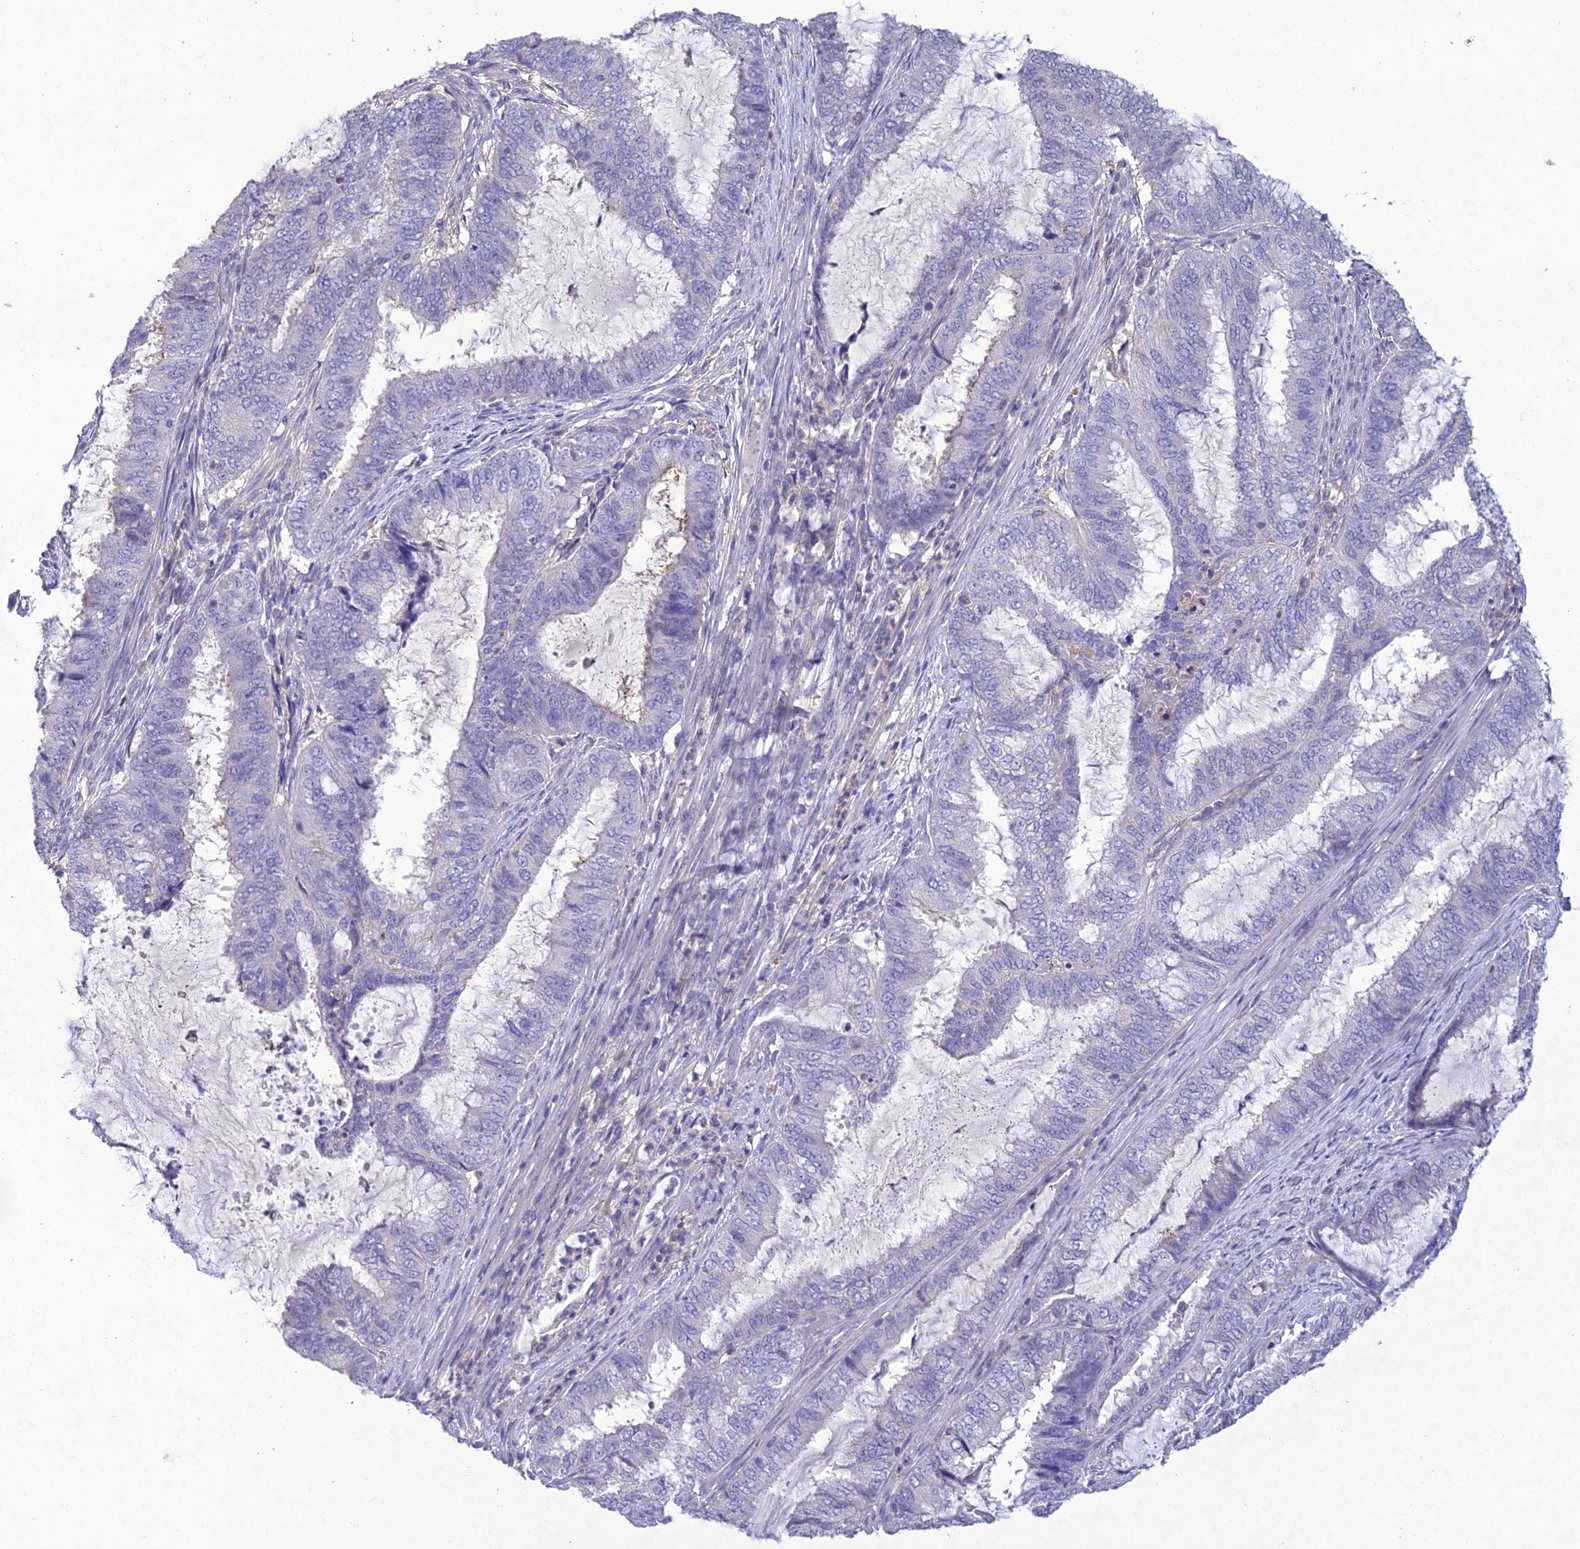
{"staining": {"intensity": "negative", "quantity": "none", "location": "none"}, "tissue": "endometrial cancer", "cell_type": "Tumor cells", "image_type": "cancer", "snomed": [{"axis": "morphology", "description": "Adenocarcinoma, NOS"}, {"axis": "topography", "description": "Endometrium"}], "caption": "Immunohistochemistry micrograph of neoplastic tissue: endometrial cancer stained with DAB reveals no significant protein positivity in tumor cells.", "gene": "SNX24", "patient": {"sex": "female", "age": 51}}